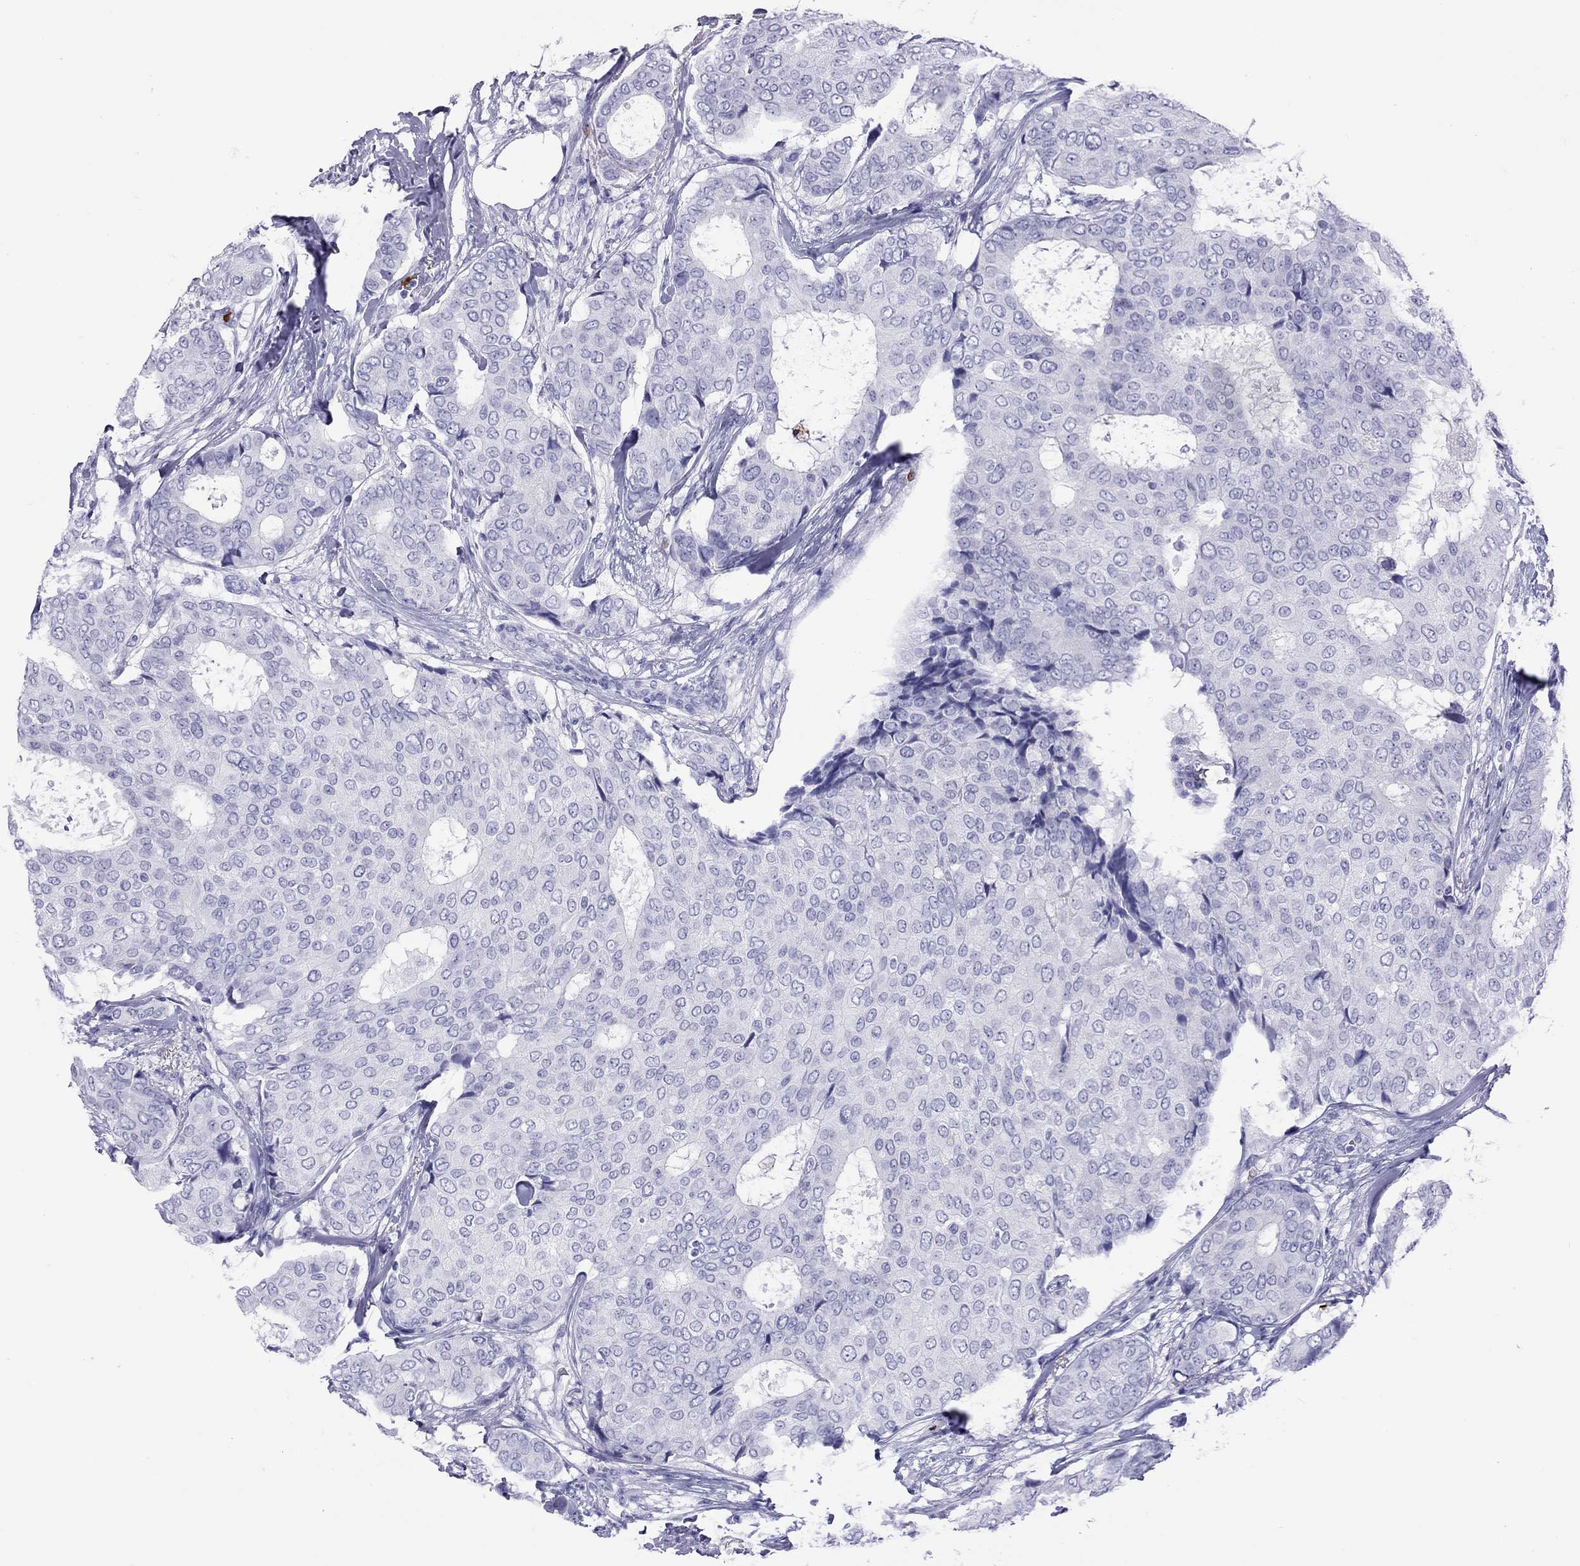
{"staining": {"intensity": "negative", "quantity": "none", "location": "none"}, "tissue": "breast cancer", "cell_type": "Tumor cells", "image_type": "cancer", "snomed": [{"axis": "morphology", "description": "Duct carcinoma"}, {"axis": "topography", "description": "Breast"}], "caption": "Immunohistochemical staining of human breast intraductal carcinoma reveals no significant staining in tumor cells. (DAB immunohistochemistry with hematoxylin counter stain).", "gene": "SLAMF1", "patient": {"sex": "female", "age": 75}}